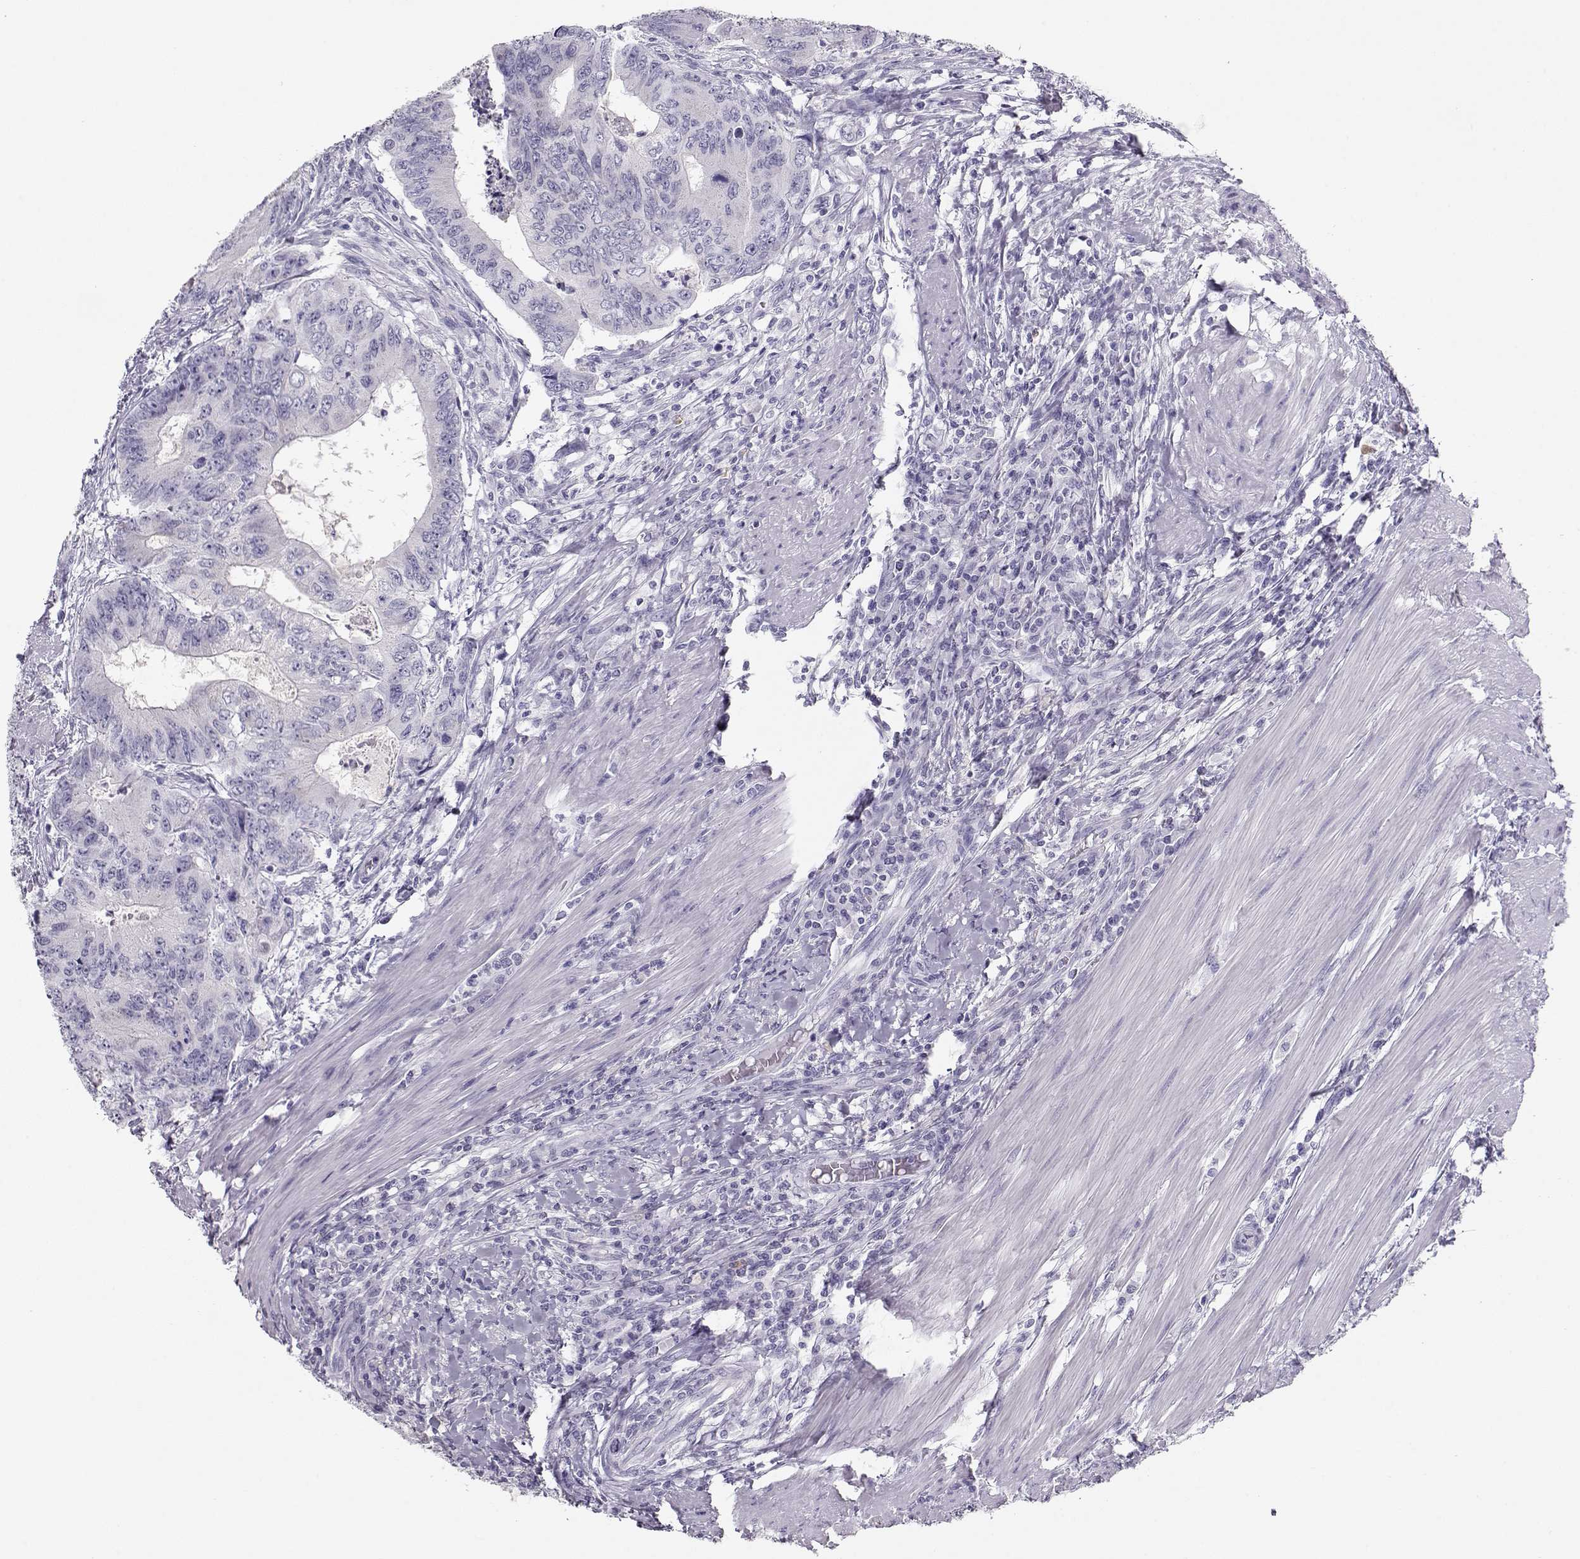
{"staining": {"intensity": "negative", "quantity": "none", "location": "none"}, "tissue": "colorectal cancer", "cell_type": "Tumor cells", "image_type": "cancer", "snomed": [{"axis": "morphology", "description": "Adenocarcinoma, NOS"}, {"axis": "topography", "description": "Colon"}], "caption": "Colorectal cancer (adenocarcinoma) was stained to show a protein in brown. There is no significant staining in tumor cells.", "gene": "MAGEC1", "patient": {"sex": "male", "age": 53}}